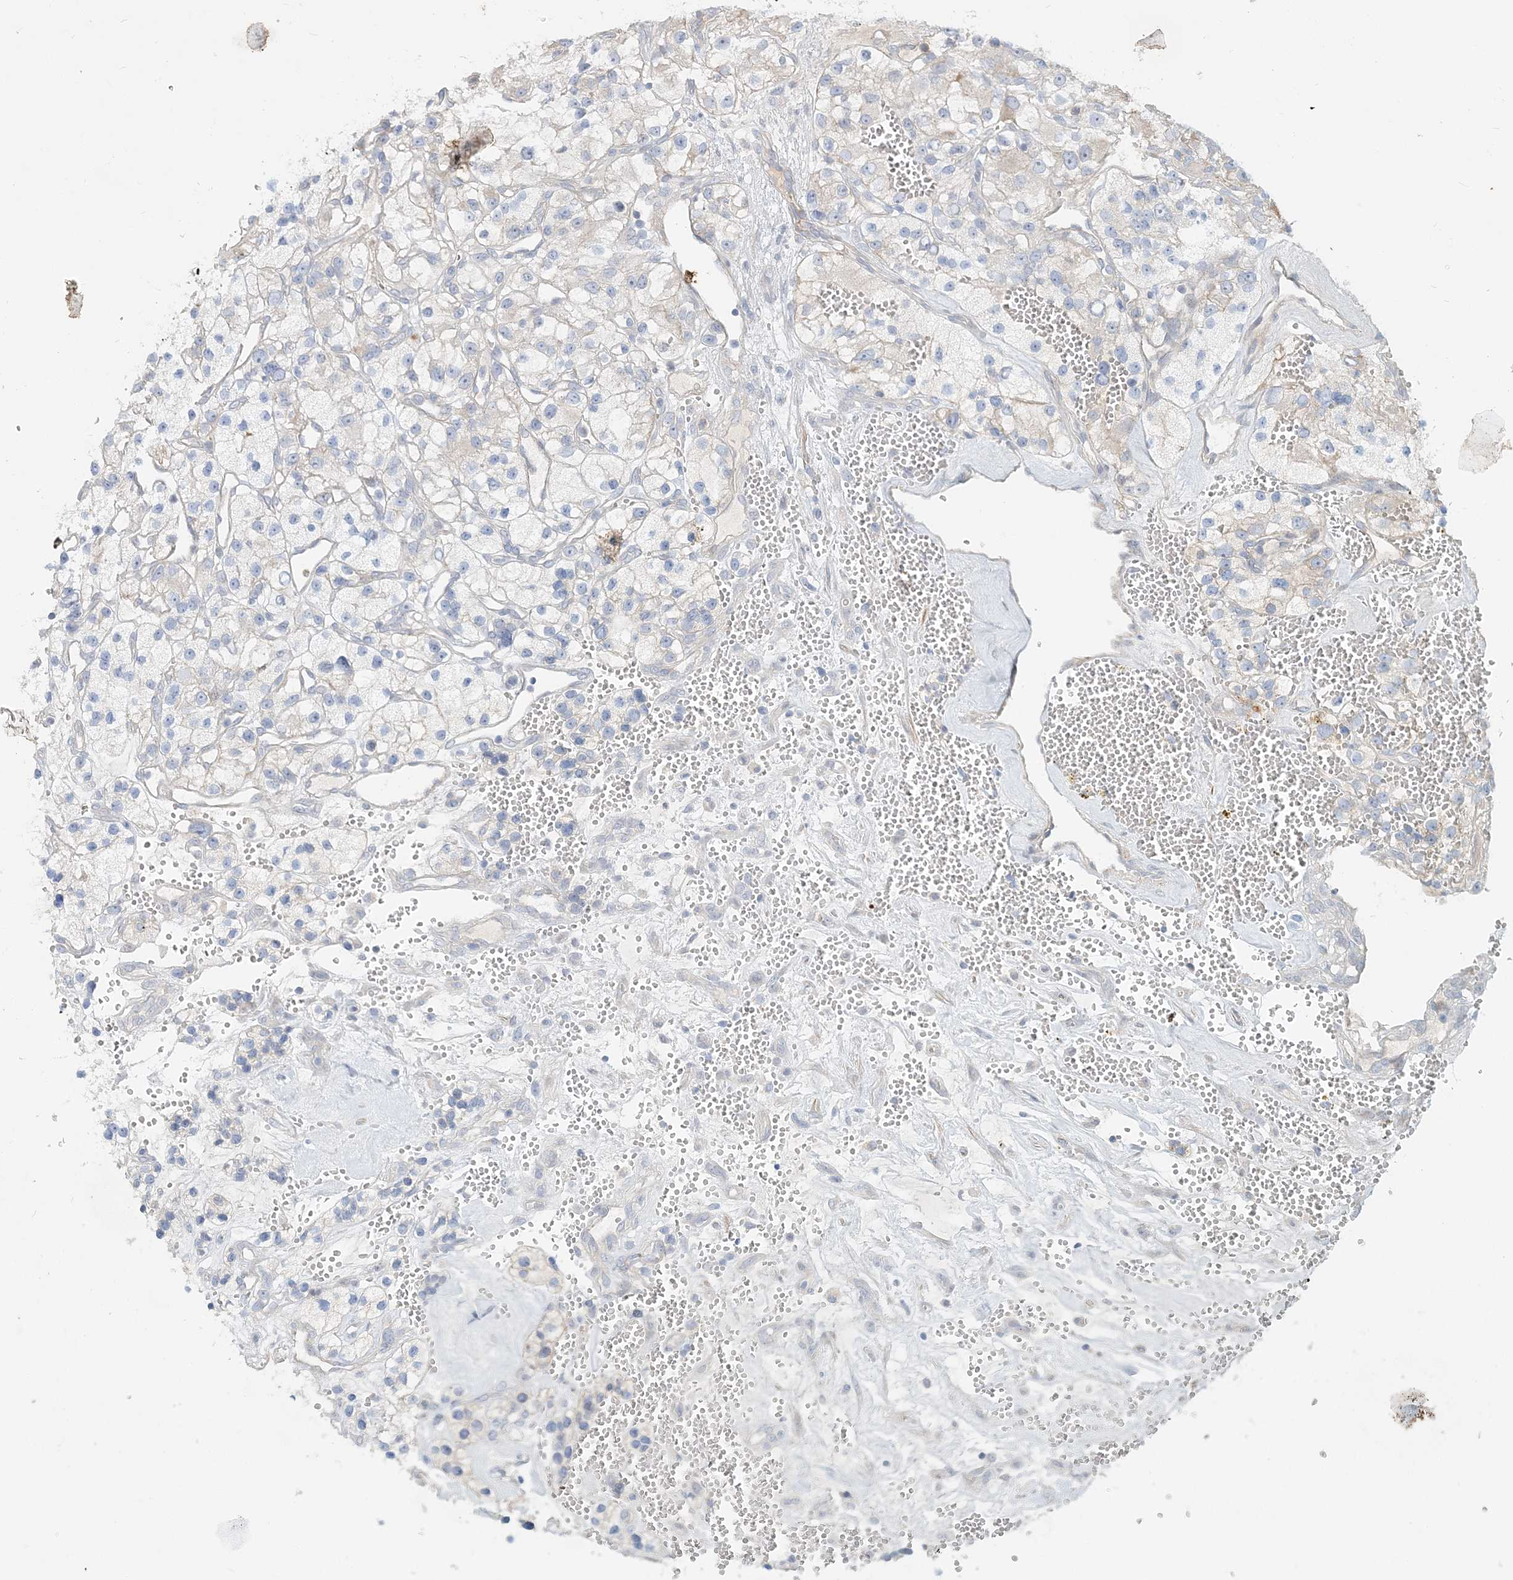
{"staining": {"intensity": "negative", "quantity": "none", "location": "none"}, "tissue": "renal cancer", "cell_type": "Tumor cells", "image_type": "cancer", "snomed": [{"axis": "morphology", "description": "Adenocarcinoma, NOS"}, {"axis": "topography", "description": "Kidney"}], "caption": "Human renal cancer stained for a protein using IHC exhibits no expression in tumor cells.", "gene": "DNAH5", "patient": {"sex": "female", "age": 57}}